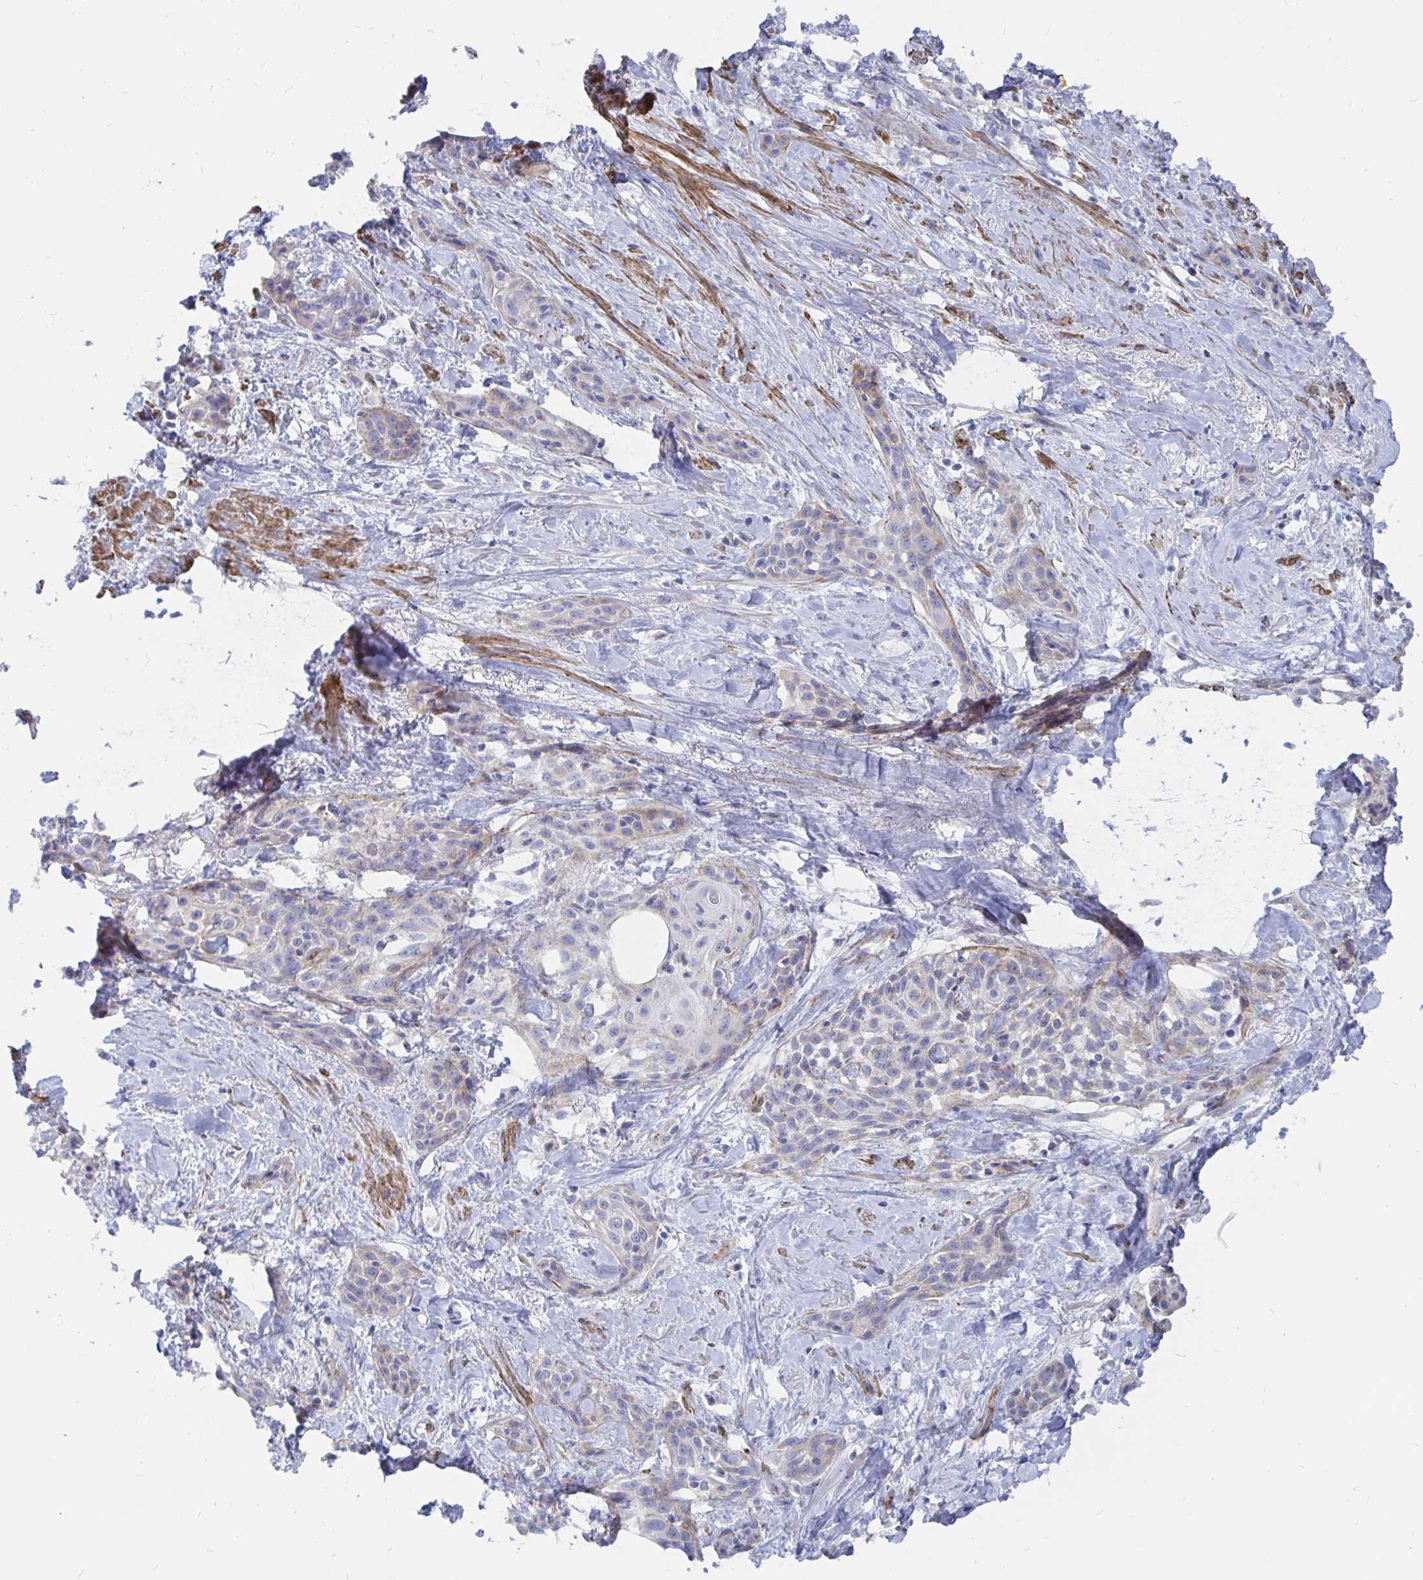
{"staining": {"intensity": "weak", "quantity": "<25%", "location": "cytoplasmic/membranous"}, "tissue": "skin cancer", "cell_type": "Tumor cells", "image_type": "cancer", "snomed": [{"axis": "morphology", "description": "Squamous cell carcinoma, NOS"}, {"axis": "topography", "description": "Skin"}, {"axis": "topography", "description": "Anal"}], "caption": "An IHC micrograph of skin squamous cell carcinoma is shown. There is no staining in tumor cells of skin squamous cell carcinoma. (Brightfield microscopy of DAB immunohistochemistry at high magnification).", "gene": "COX16", "patient": {"sex": "male", "age": 64}}